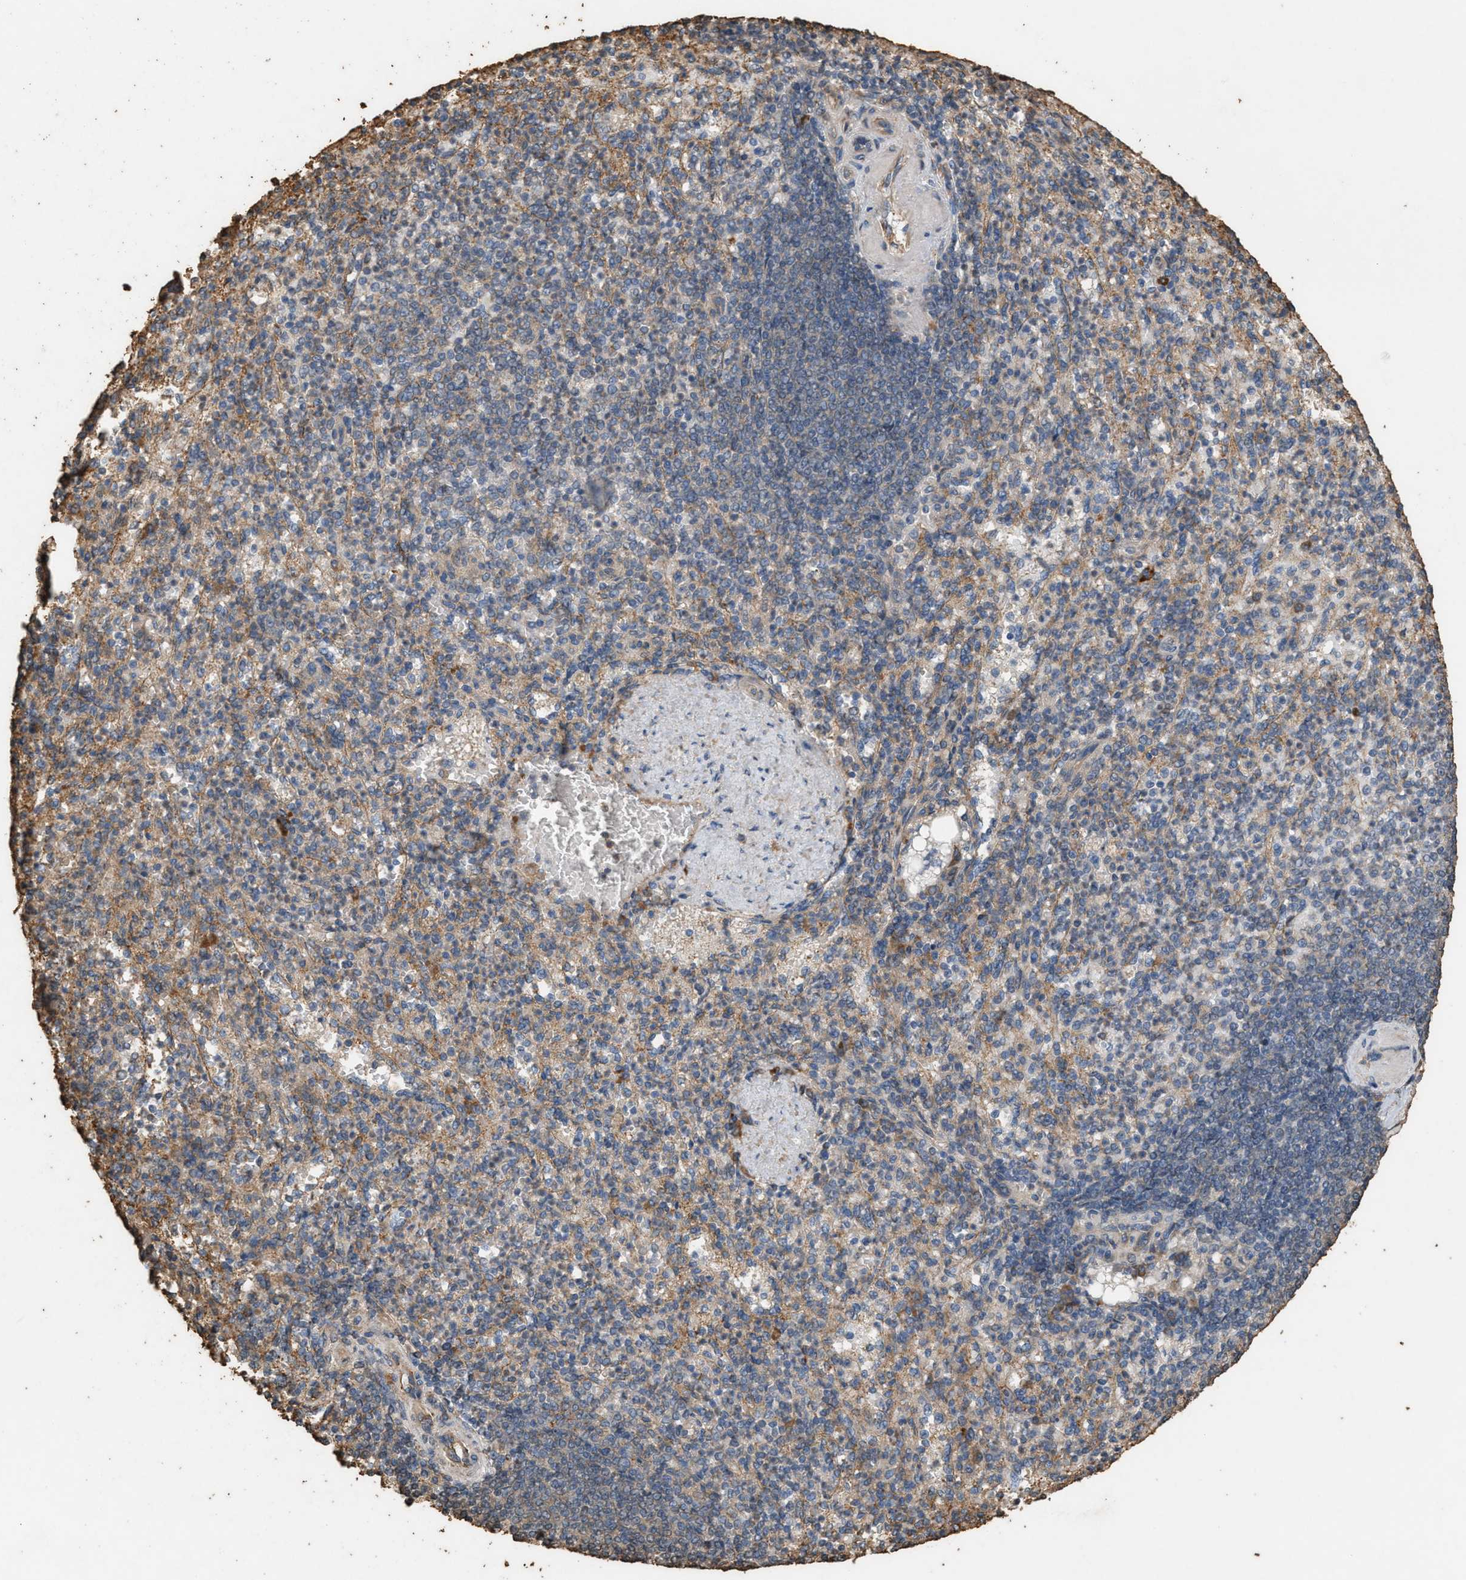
{"staining": {"intensity": "moderate", "quantity": "25%-75%", "location": "cytoplasmic/membranous"}, "tissue": "spleen", "cell_type": "Cells in red pulp", "image_type": "normal", "snomed": [{"axis": "morphology", "description": "Normal tissue, NOS"}, {"axis": "topography", "description": "Spleen"}], "caption": "An immunohistochemistry image of unremarkable tissue is shown. Protein staining in brown labels moderate cytoplasmic/membranous positivity in spleen within cells in red pulp.", "gene": "DCAF7", "patient": {"sex": "female", "age": 74}}